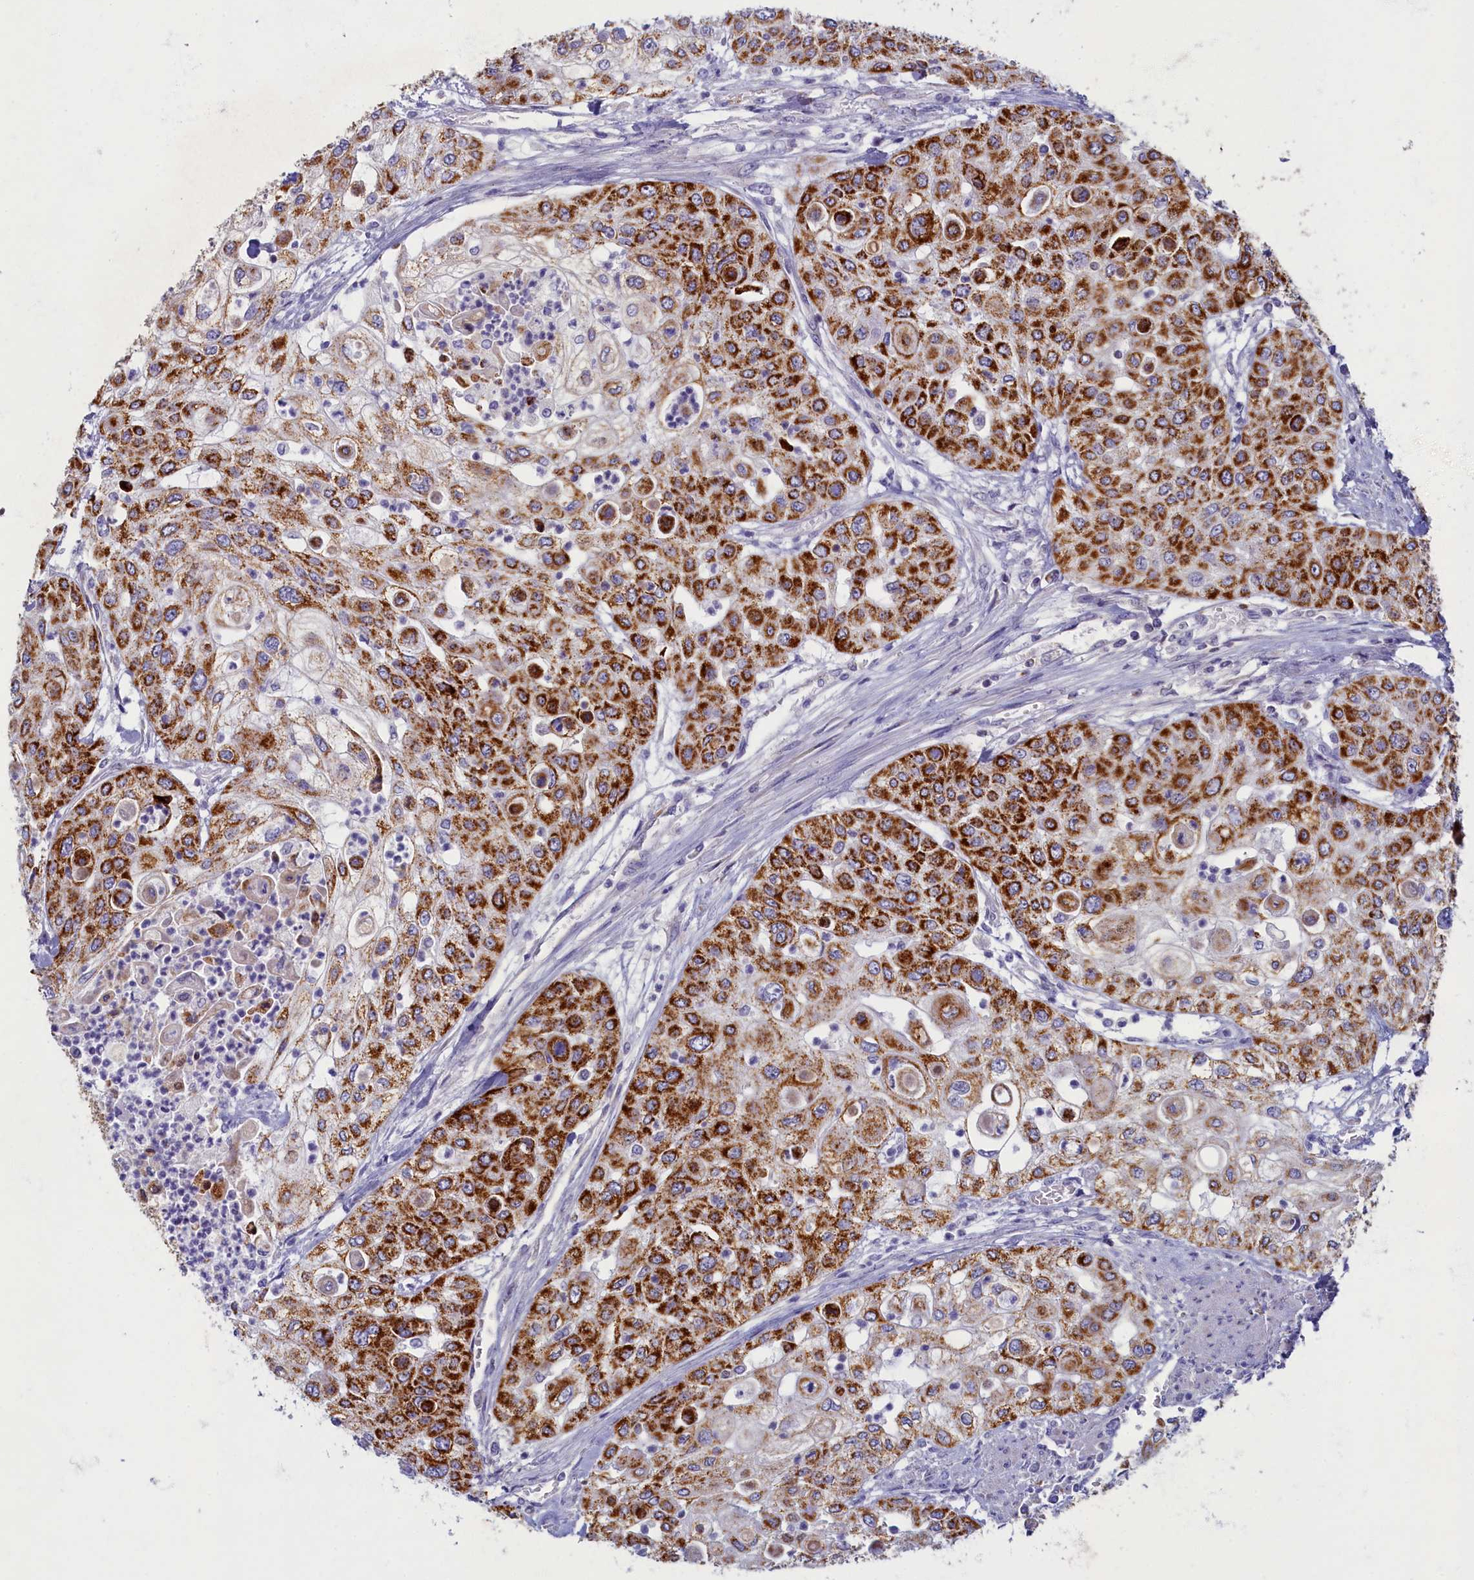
{"staining": {"intensity": "strong", "quantity": ">75%", "location": "cytoplasmic/membranous"}, "tissue": "urothelial cancer", "cell_type": "Tumor cells", "image_type": "cancer", "snomed": [{"axis": "morphology", "description": "Urothelial carcinoma, High grade"}, {"axis": "topography", "description": "Urinary bladder"}], "caption": "Approximately >75% of tumor cells in urothelial carcinoma (high-grade) show strong cytoplasmic/membranous protein expression as visualized by brown immunohistochemical staining.", "gene": "OCIAD2", "patient": {"sex": "female", "age": 79}}